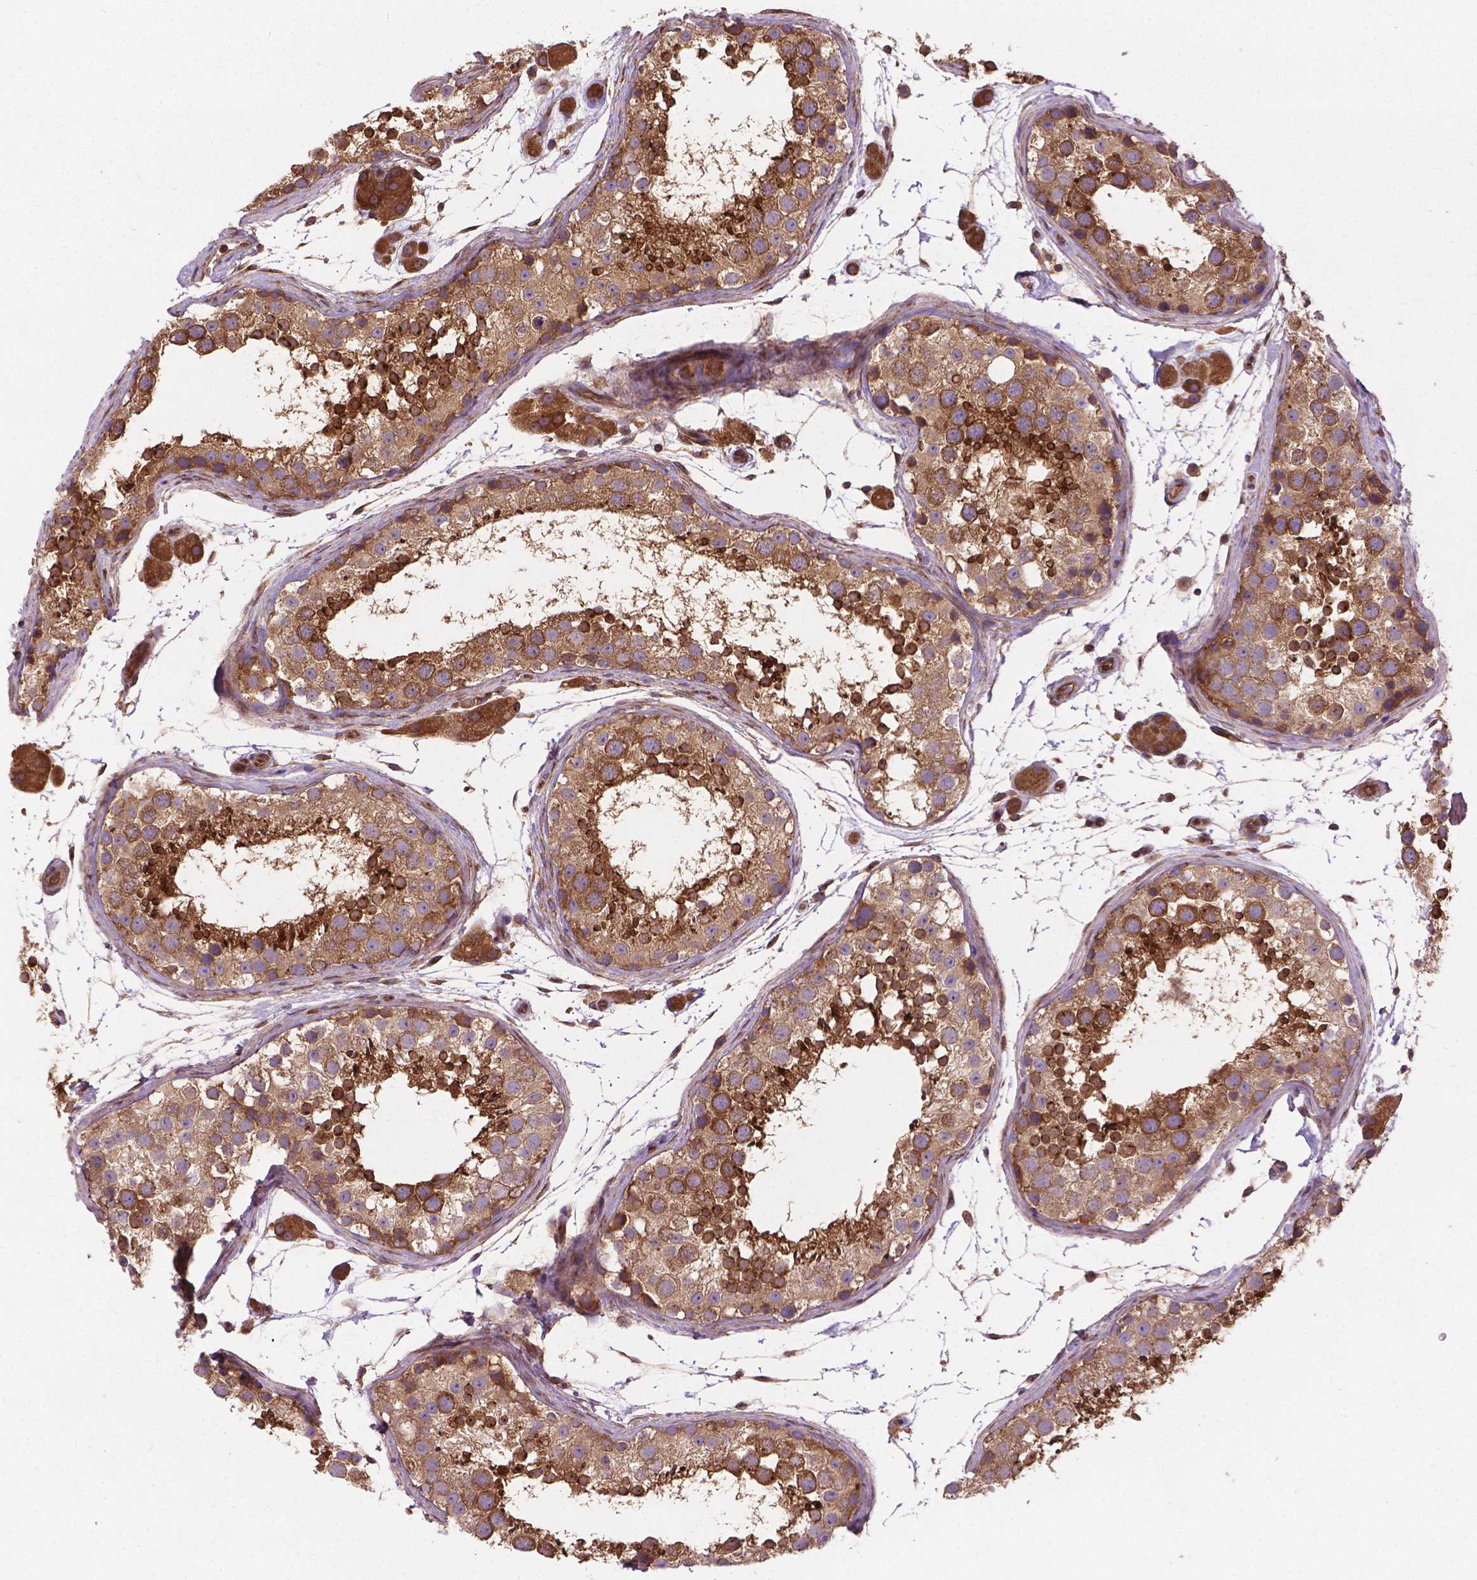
{"staining": {"intensity": "moderate", "quantity": ">75%", "location": "cytoplasmic/membranous"}, "tissue": "testis", "cell_type": "Cells in seminiferous ducts", "image_type": "normal", "snomed": [{"axis": "morphology", "description": "Normal tissue, NOS"}, {"axis": "topography", "description": "Testis"}], "caption": "Protein staining of benign testis shows moderate cytoplasmic/membranous expression in approximately >75% of cells in seminiferous ducts. (DAB (3,3'-diaminobenzidine) IHC with brightfield microscopy, high magnification).", "gene": "MZT1", "patient": {"sex": "male", "age": 41}}